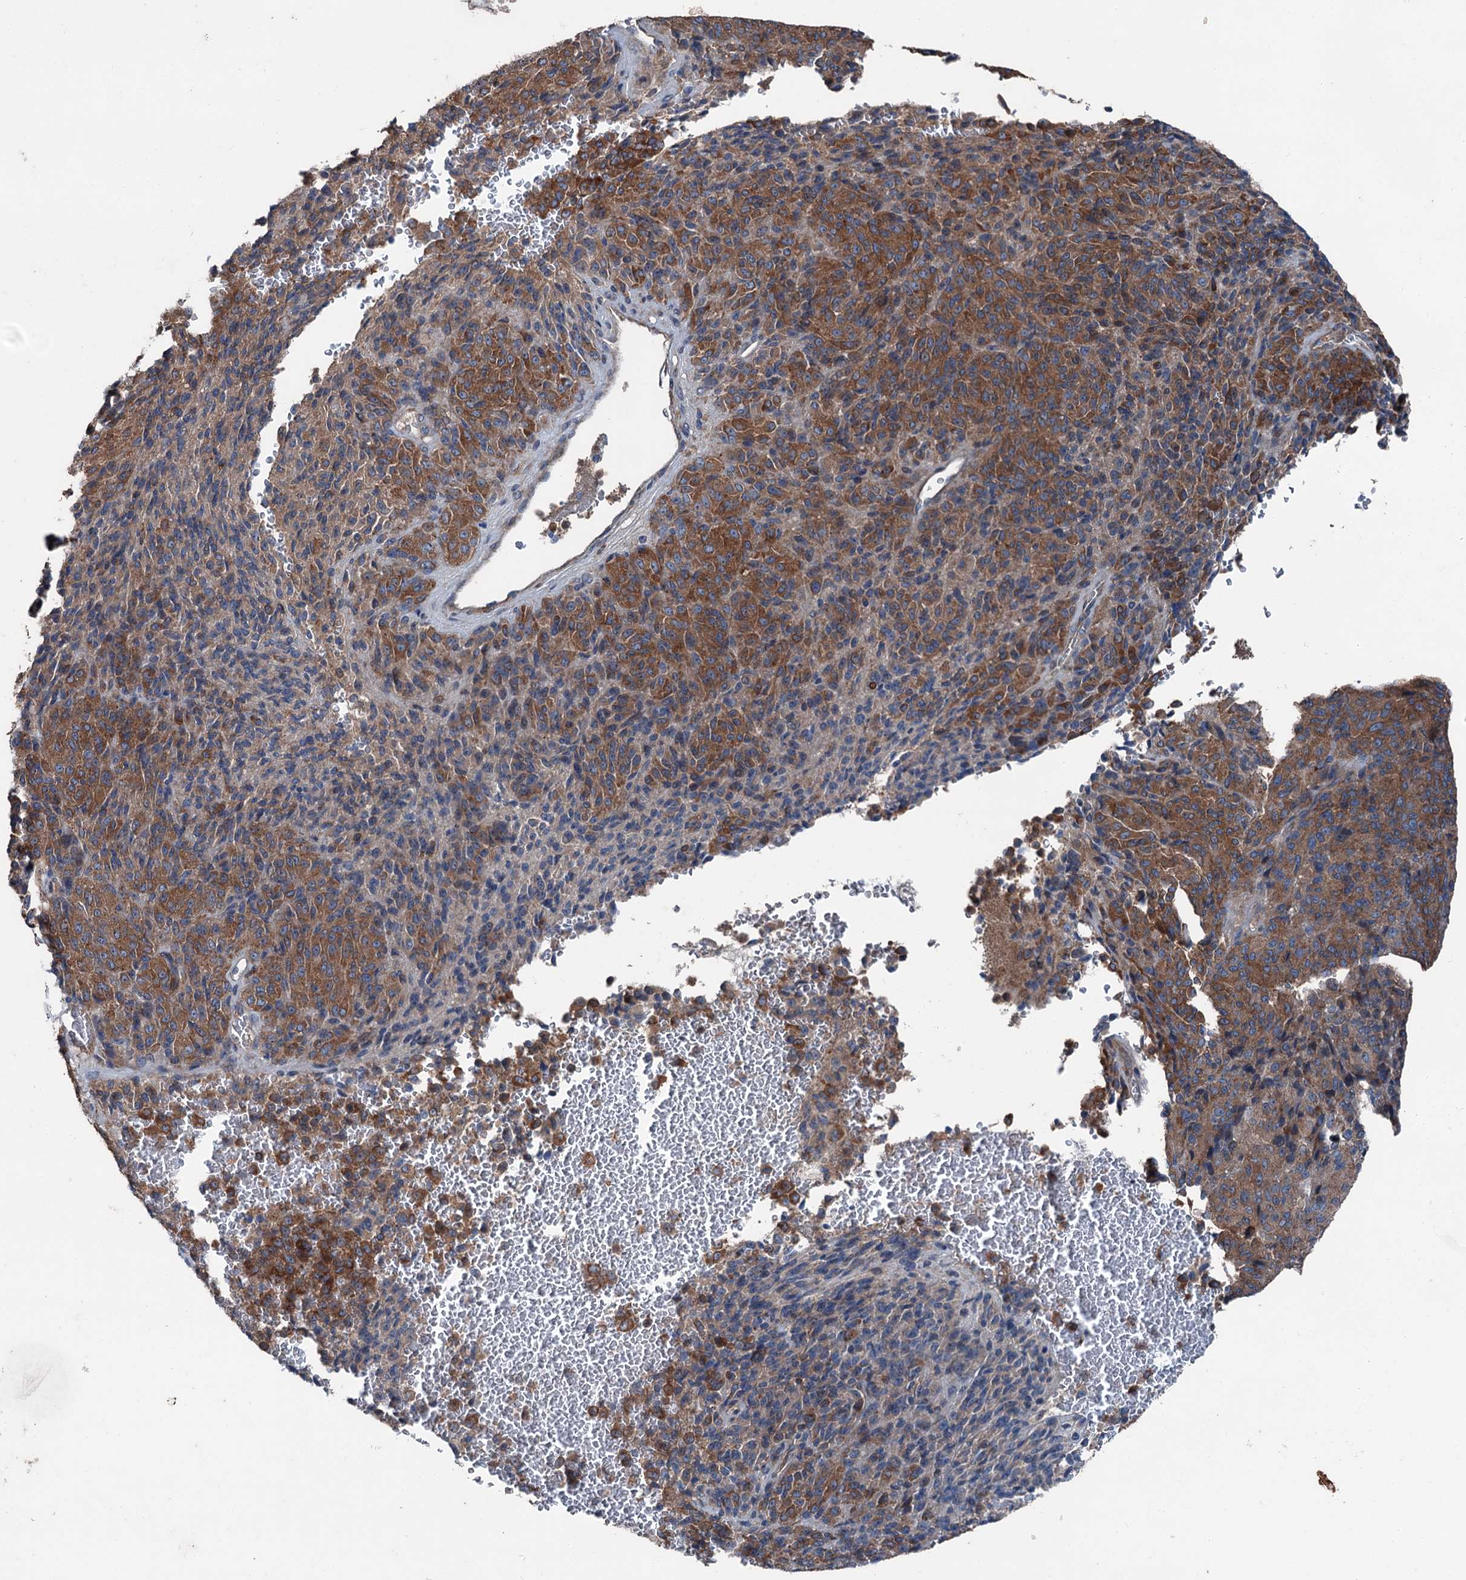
{"staining": {"intensity": "strong", "quantity": ">75%", "location": "cytoplasmic/membranous"}, "tissue": "melanoma", "cell_type": "Tumor cells", "image_type": "cancer", "snomed": [{"axis": "morphology", "description": "Malignant melanoma, Metastatic site"}, {"axis": "topography", "description": "Brain"}], "caption": "High-magnification brightfield microscopy of malignant melanoma (metastatic site) stained with DAB (3,3'-diaminobenzidine) (brown) and counterstained with hematoxylin (blue). tumor cells exhibit strong cytoplasmic/membranous positivity is identified in about>75% of cells. (Stains: DAB (3,3'-diaminobenzidine) in brown, nuclei in blue, Microscopy: brightfield microscopy at high magnification).", "gene": "RUFY1", "patient": {"sex": "female", "age": 56}}